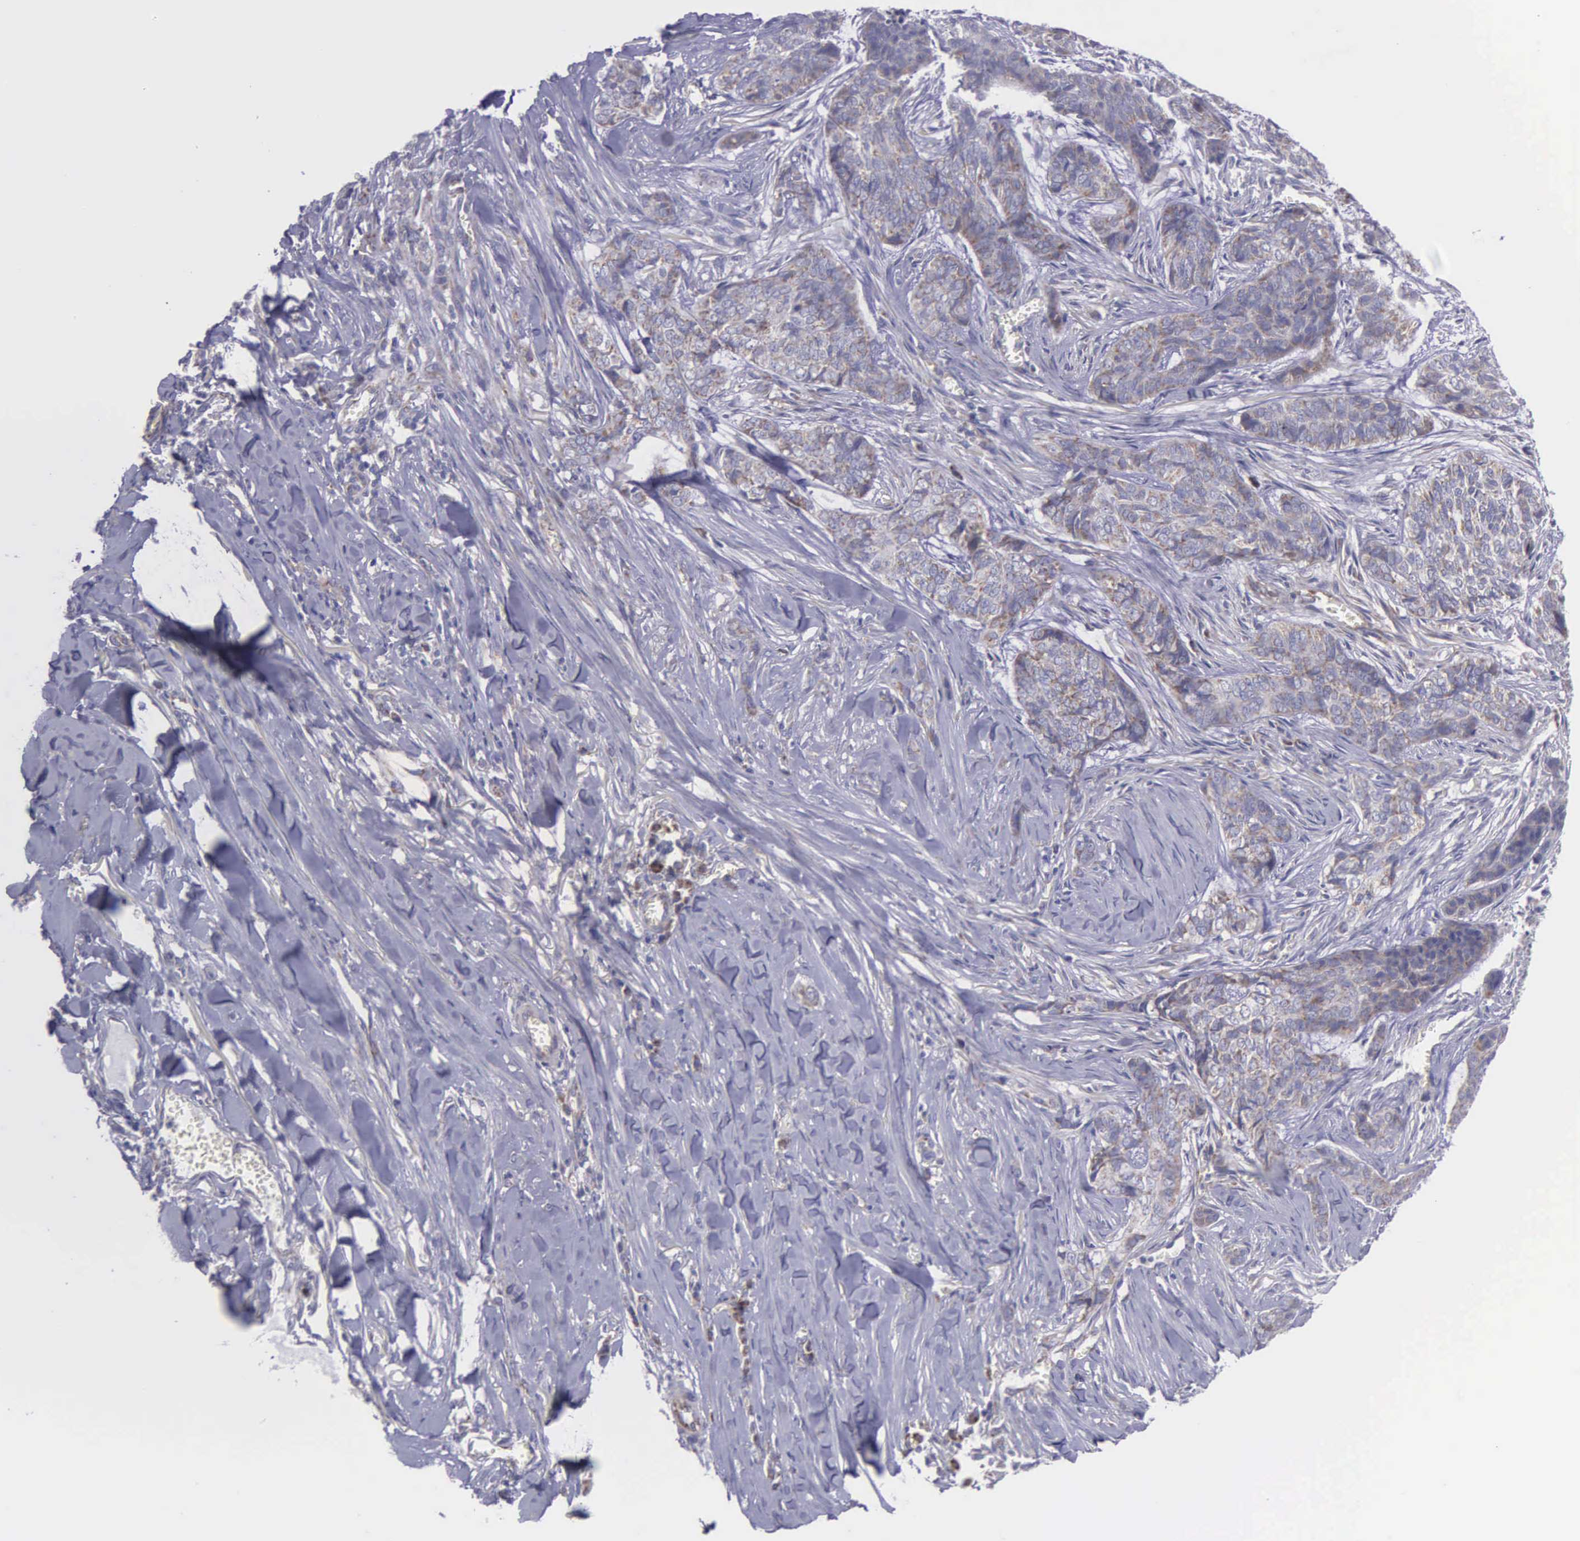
{"staining": {"intensity": "weak", "quantity": "<25%", "location": "cytoplasmic/membranous"}, "tissue": "skin cancer", "cell_type": "Tumor cells", "image_type": "cancer", "snomed": [{"axis": "morphology", "description": "Normal tissue, NOS"}, {"axis": "morphology", "description": "Basal cell carcinoma"}, {"axis": "topography", "description": "Skin"}], "caption": "The photomicrograph exhibits no significant staining in tumor cells of skin cancer (basal cell carcinoma).", "gene": "SYNJ2BP", "patient": {"sex": "female", "age": 65}}